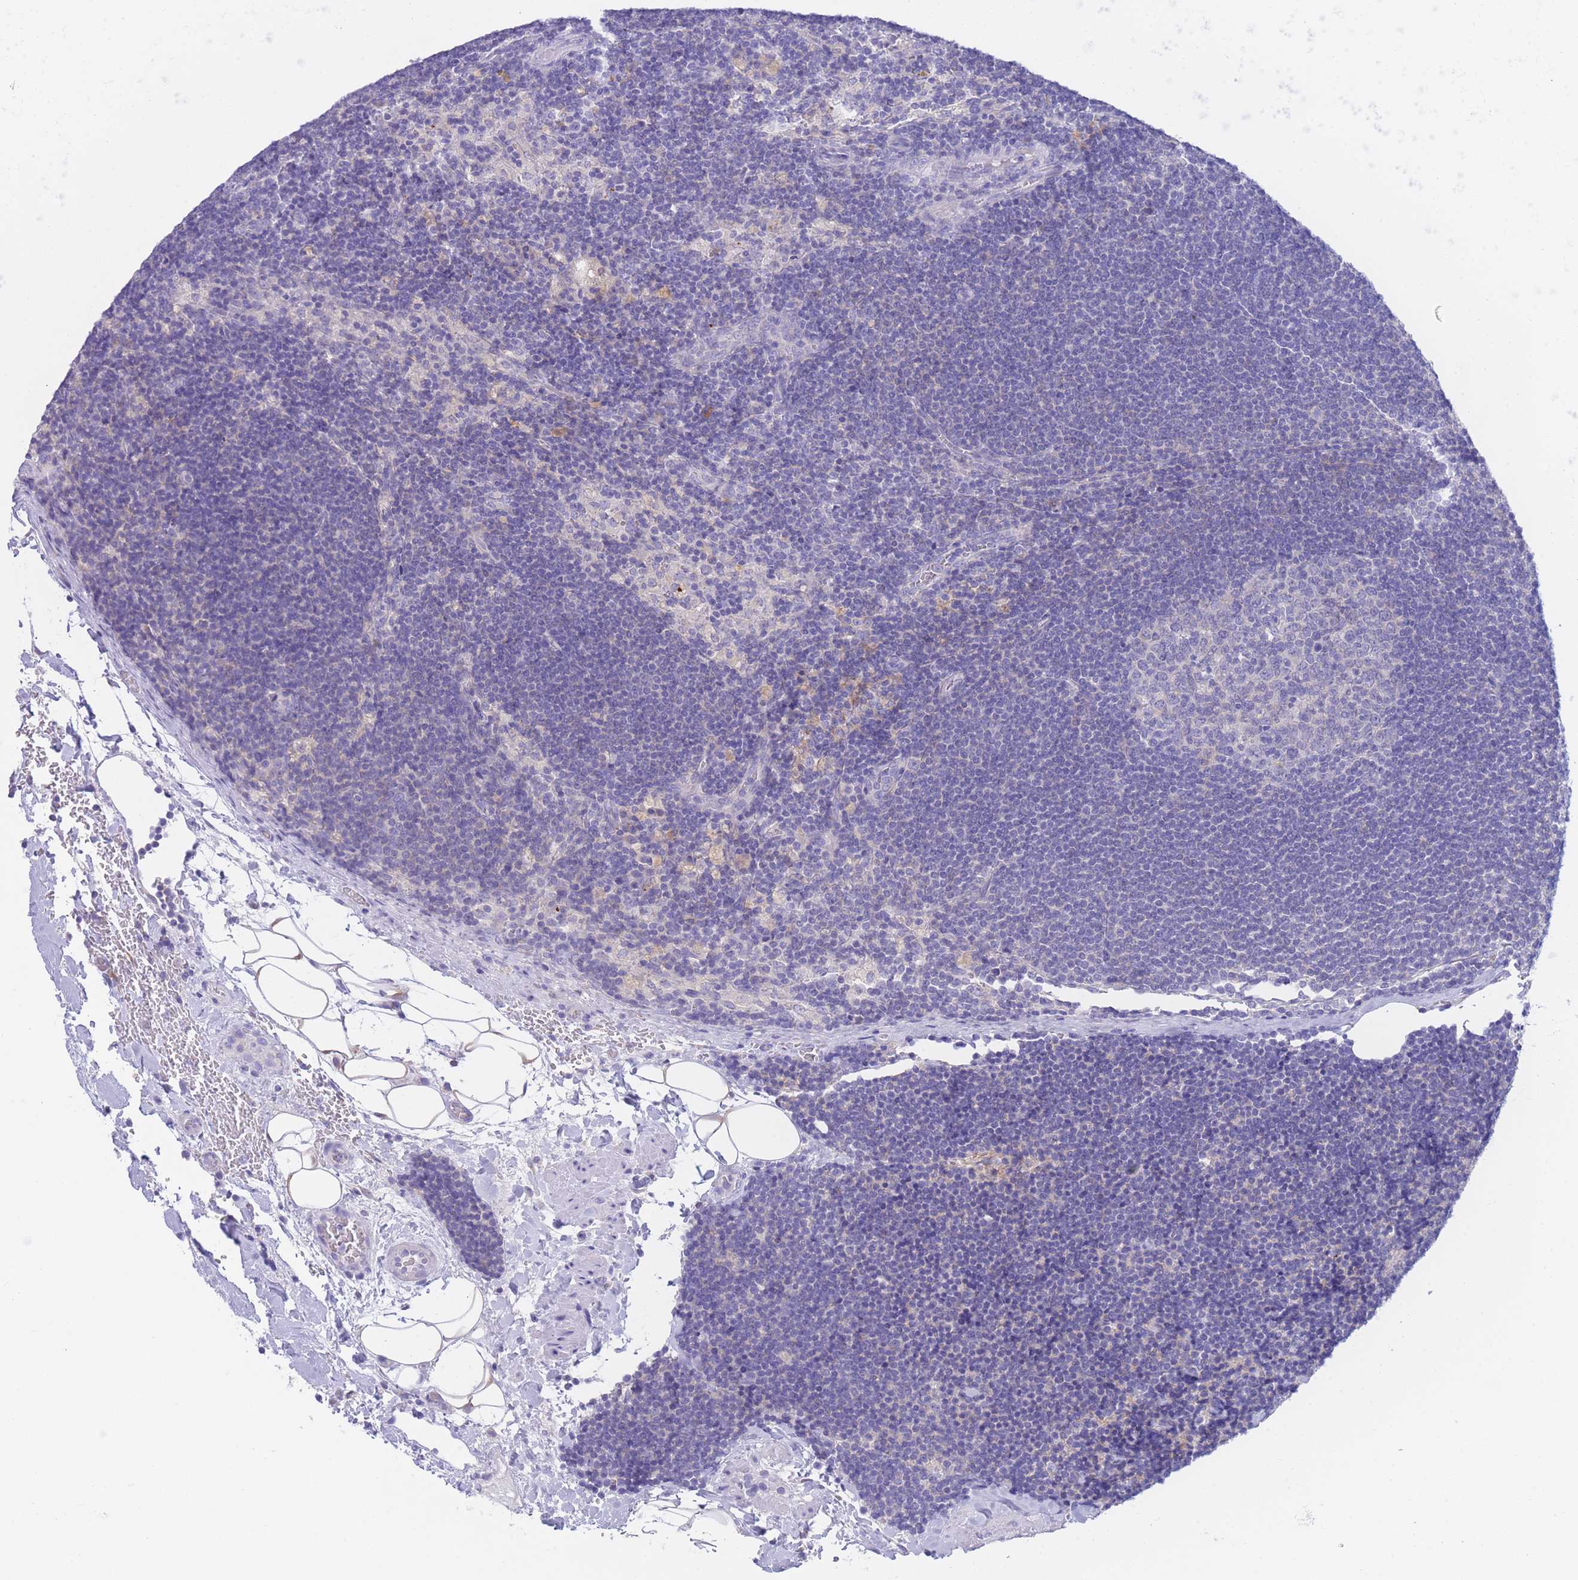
{"staining": {"intensity": "negative", "quantity": "none", "location": "none"}, "tissue": "lymph node", "cell_type": "Germinal center cells", "image_type": "normal", "snomed": [{"axis": "morphology", "description": "Normal tissue, NOS"}, {"axis": "topography", "description": "Lymph node"}], "caption": "There is no significant positivity in germinal center cells of lymph node. (Brightfield microscopy of DAB (3,3'-diaminobenzidine) immunohistochemistry (IHC) at high magnification).", "gene": "PCDHB3", "patient": {"sex": "male", "age": 24}}